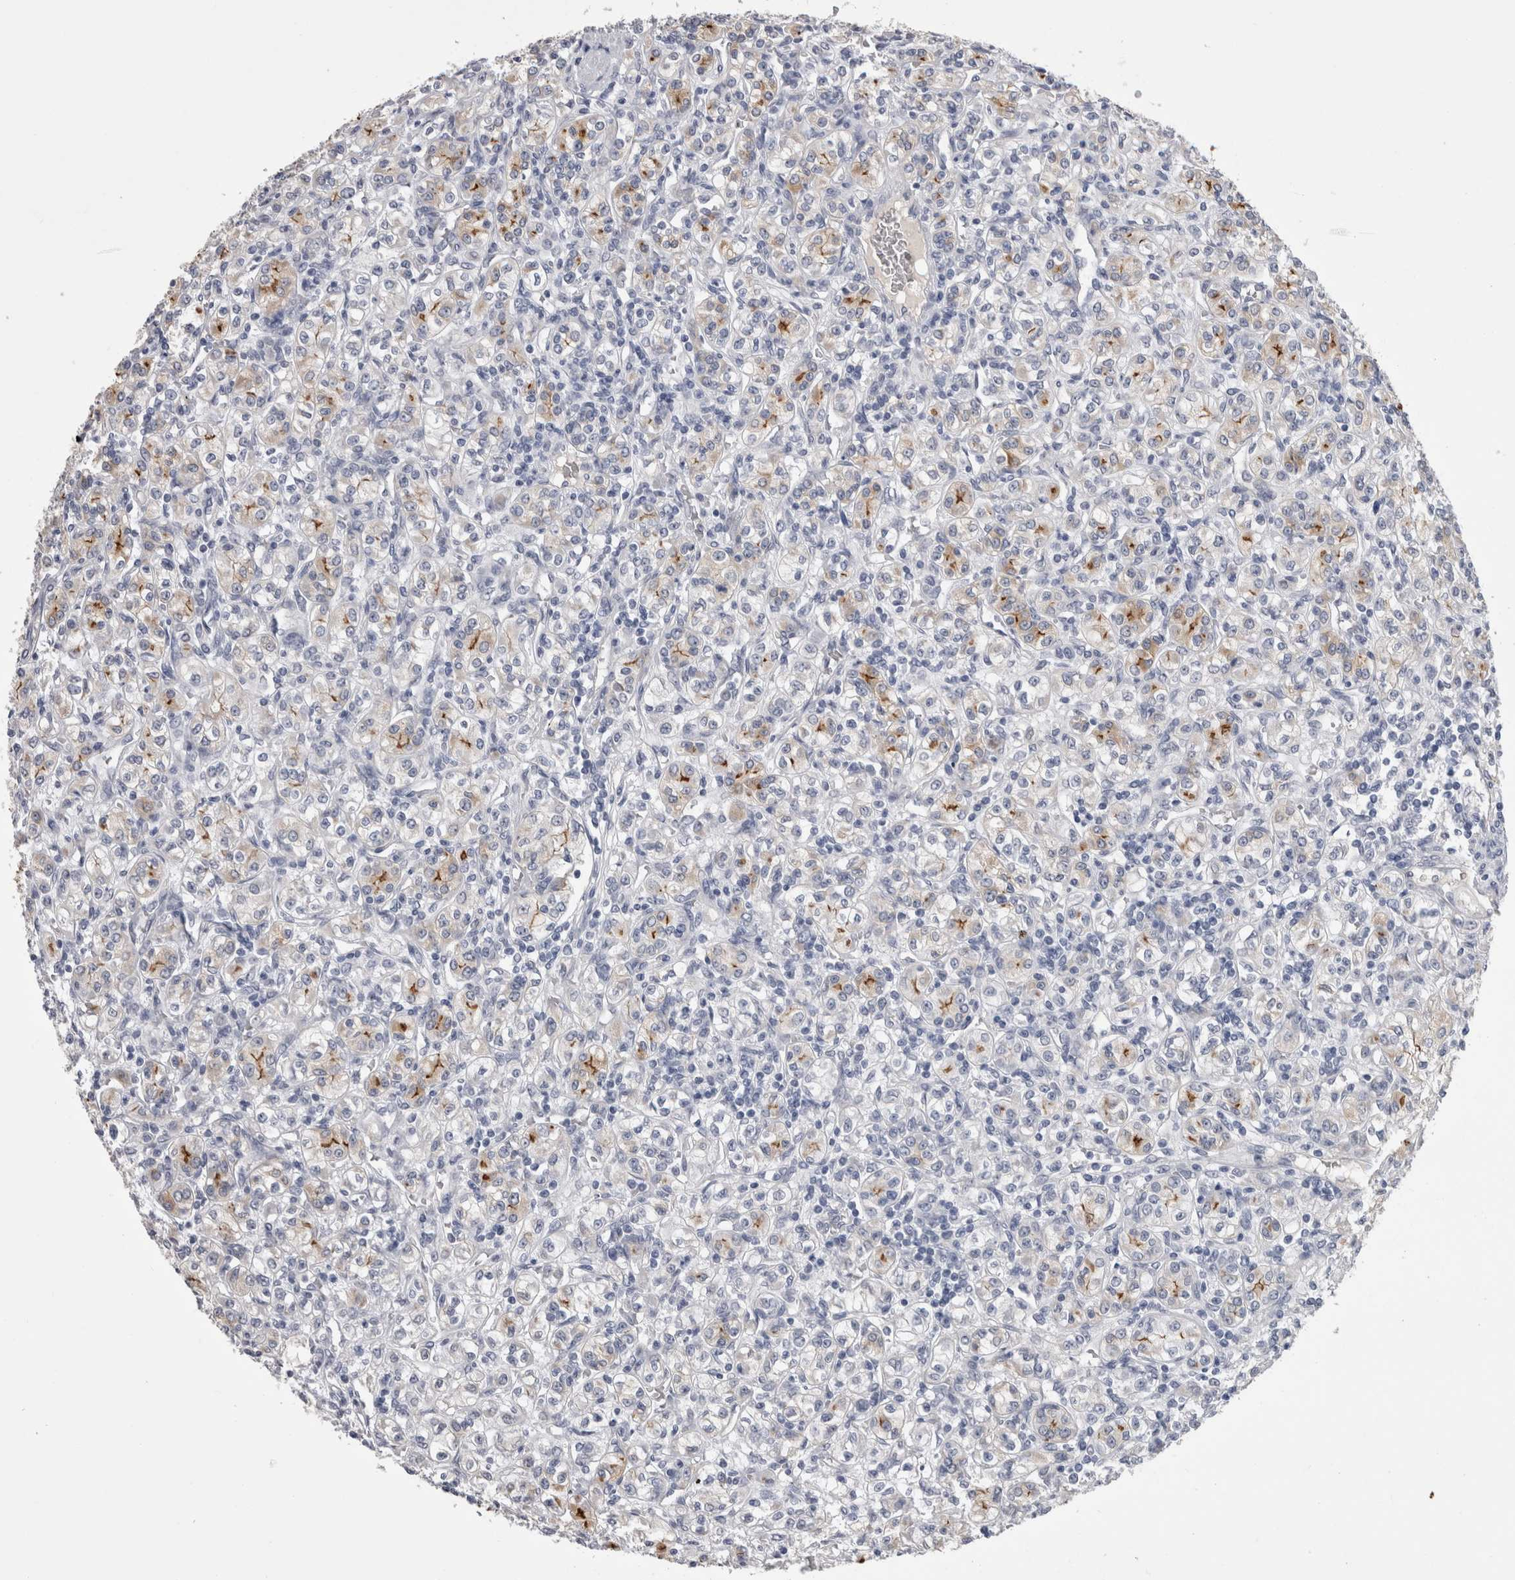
{"staining": {"intensity": "moderate", "quantity": "<25%", "location": "cytoplasmic/membranous"}, "tissue": "renal cancer", "cell_type": "Tumor cells", "image_type": "cancer", "snomed": [{"axis": "morphology", "description": "Adenocarcinoma, NOS"}, {"axis": "topography", "description": "Kidney"}], "caption": "Brown immunohistochemical staining in renal cancer (adenocarcinoma) exhibits moderate cytoplasmic/membranous positivity in approximately <25% of tumor cells. Using DAB (3,3'-diaminobenzidine) (brown) and hematoxylin (blue) stains, captured at high magnification using brightfield microscopy.", "gene": "CDHR5", "patient": {"sex": "male", "age": 77}}